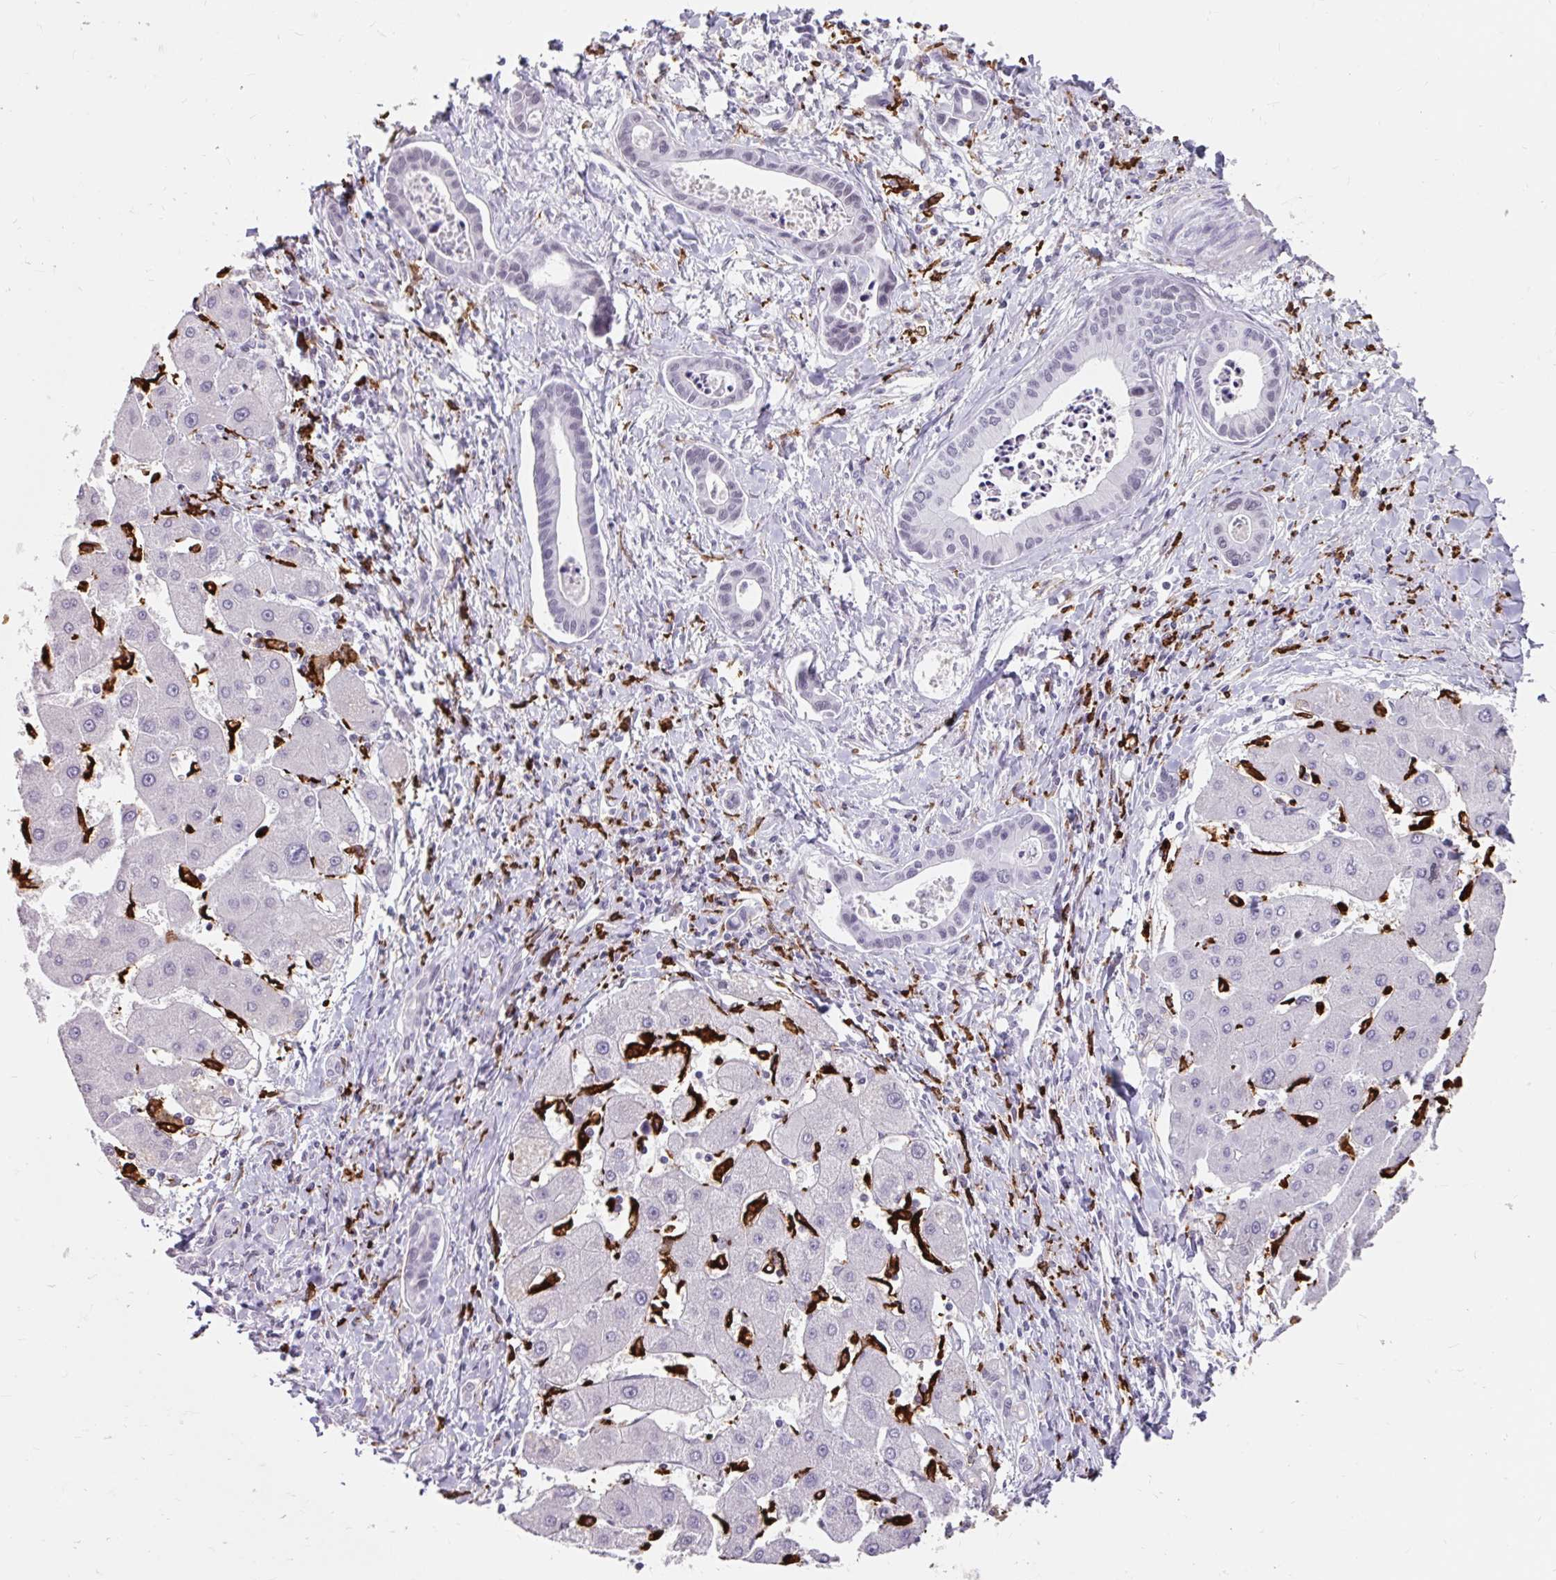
{"staining": {"intensity": "negative", "quantity": "none", "location": "none"}, "tissue": "liver cancer", "cell_type": "Tumor cells", "image_type": "cancer", "snomed": [{"axis": "morphology", "description": "Cholangiocarcinoma"}, {"axis": "topography", "description": "Liver"}], "caption": "High magnification brightfield microscopy of liver cancer (cholangiocarcinoma) stained with DAB (brown) and counterstained with hematoxylin (blue): tumor cells show no significant expression.", "gene": "CD163", "patient": {"sex": "male", "age": 66}}